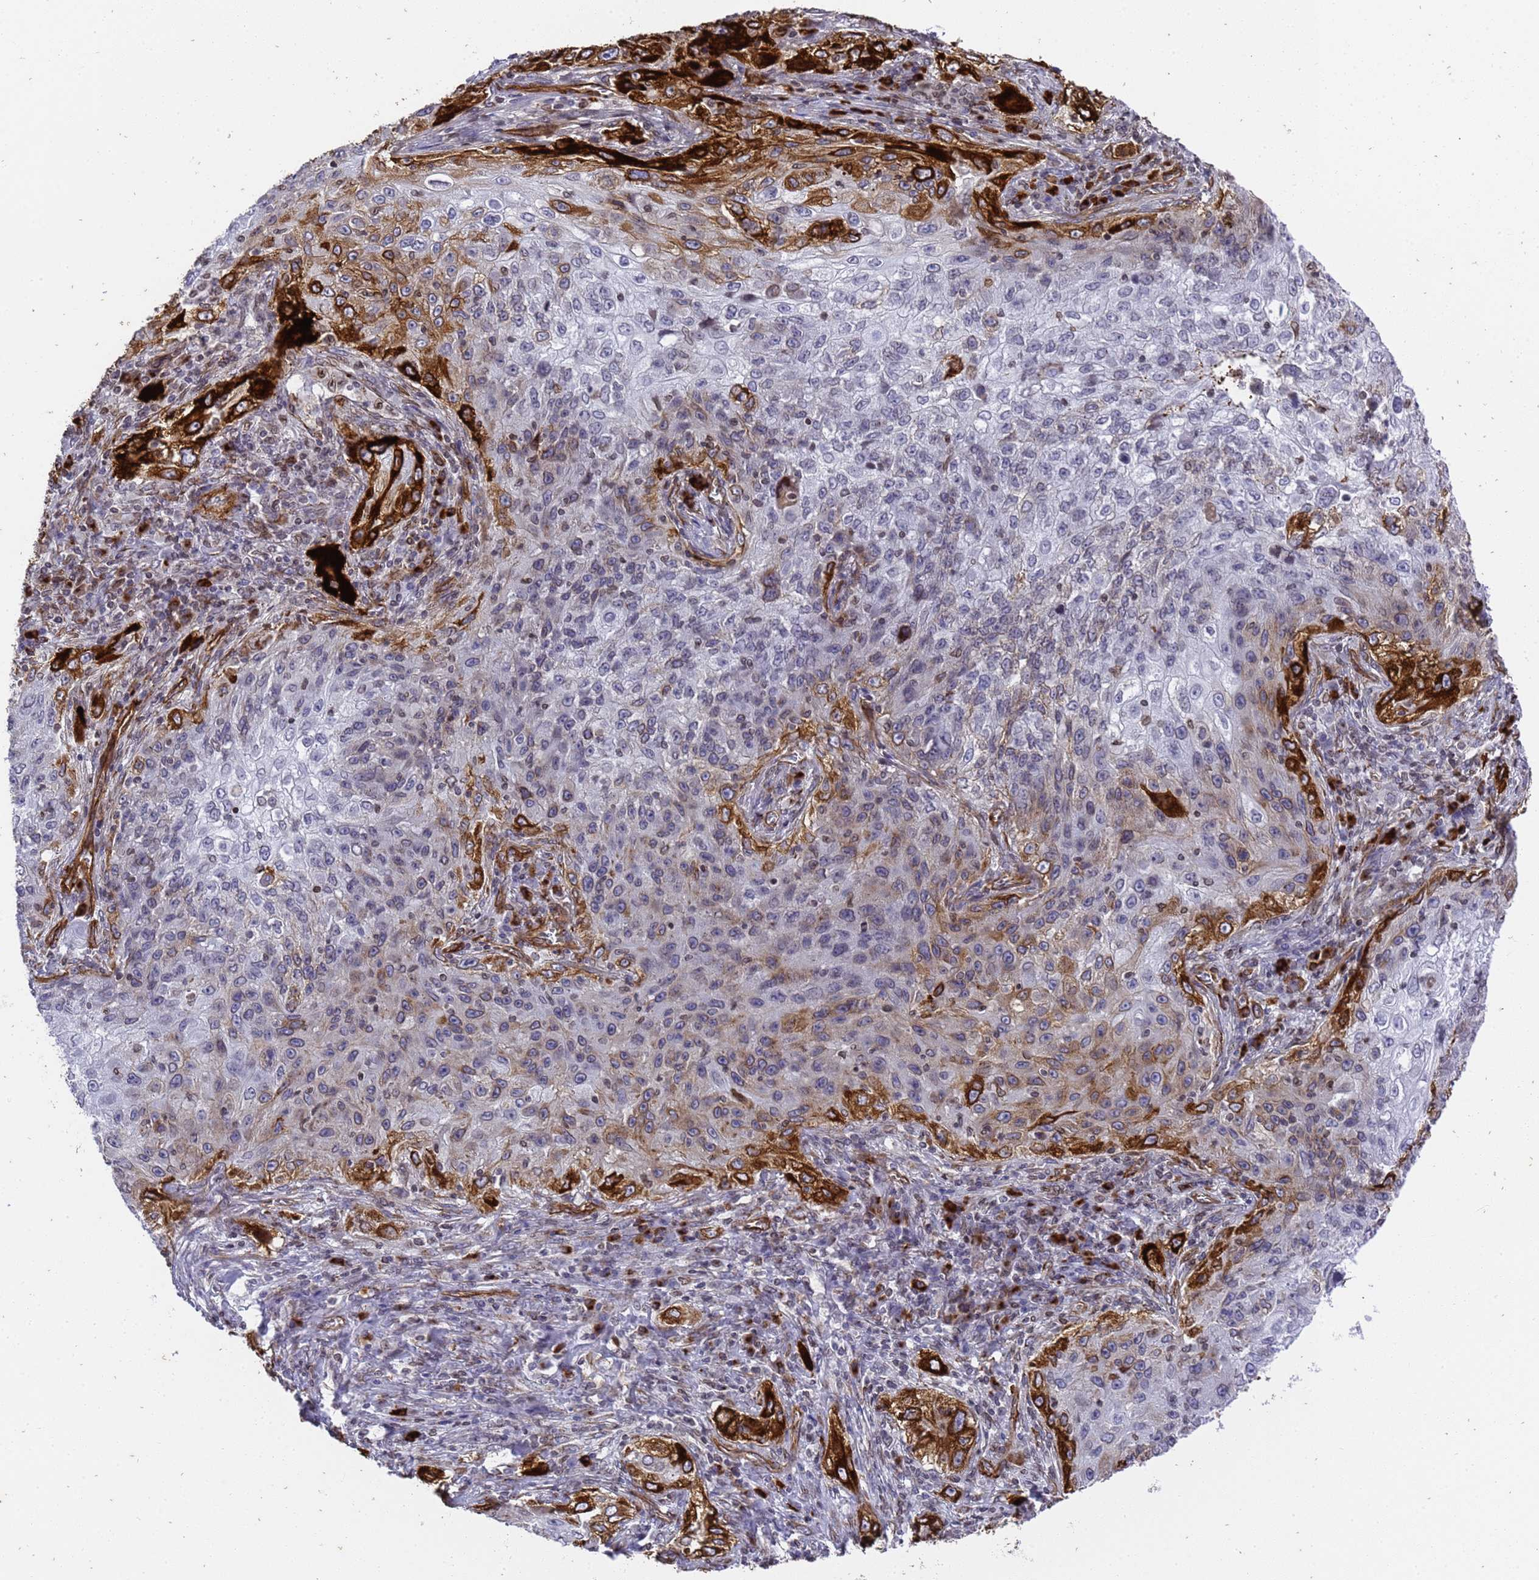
{"staining": {"intensity": "strong", "quantity": "<25%", "location": "cytoplasmic/membranous"}, "tissue": "lung cancer", "cell_type": "Tumor cells", "image_type": "cancer", "snomed": [{"axis": "morphology", "description": "Squamous cell carcinoma, NOS"}, {"axis": "topography", "description": "Lung"}], "caption": "Human lung squamous cell carcinoma stained for a protein (brown) shows strong cytoplasmic/membranous positive staining in approximately <25% of tumor cells.", "gene": "IGFBP7", "patient": {"sex": "female", "age": 69}}